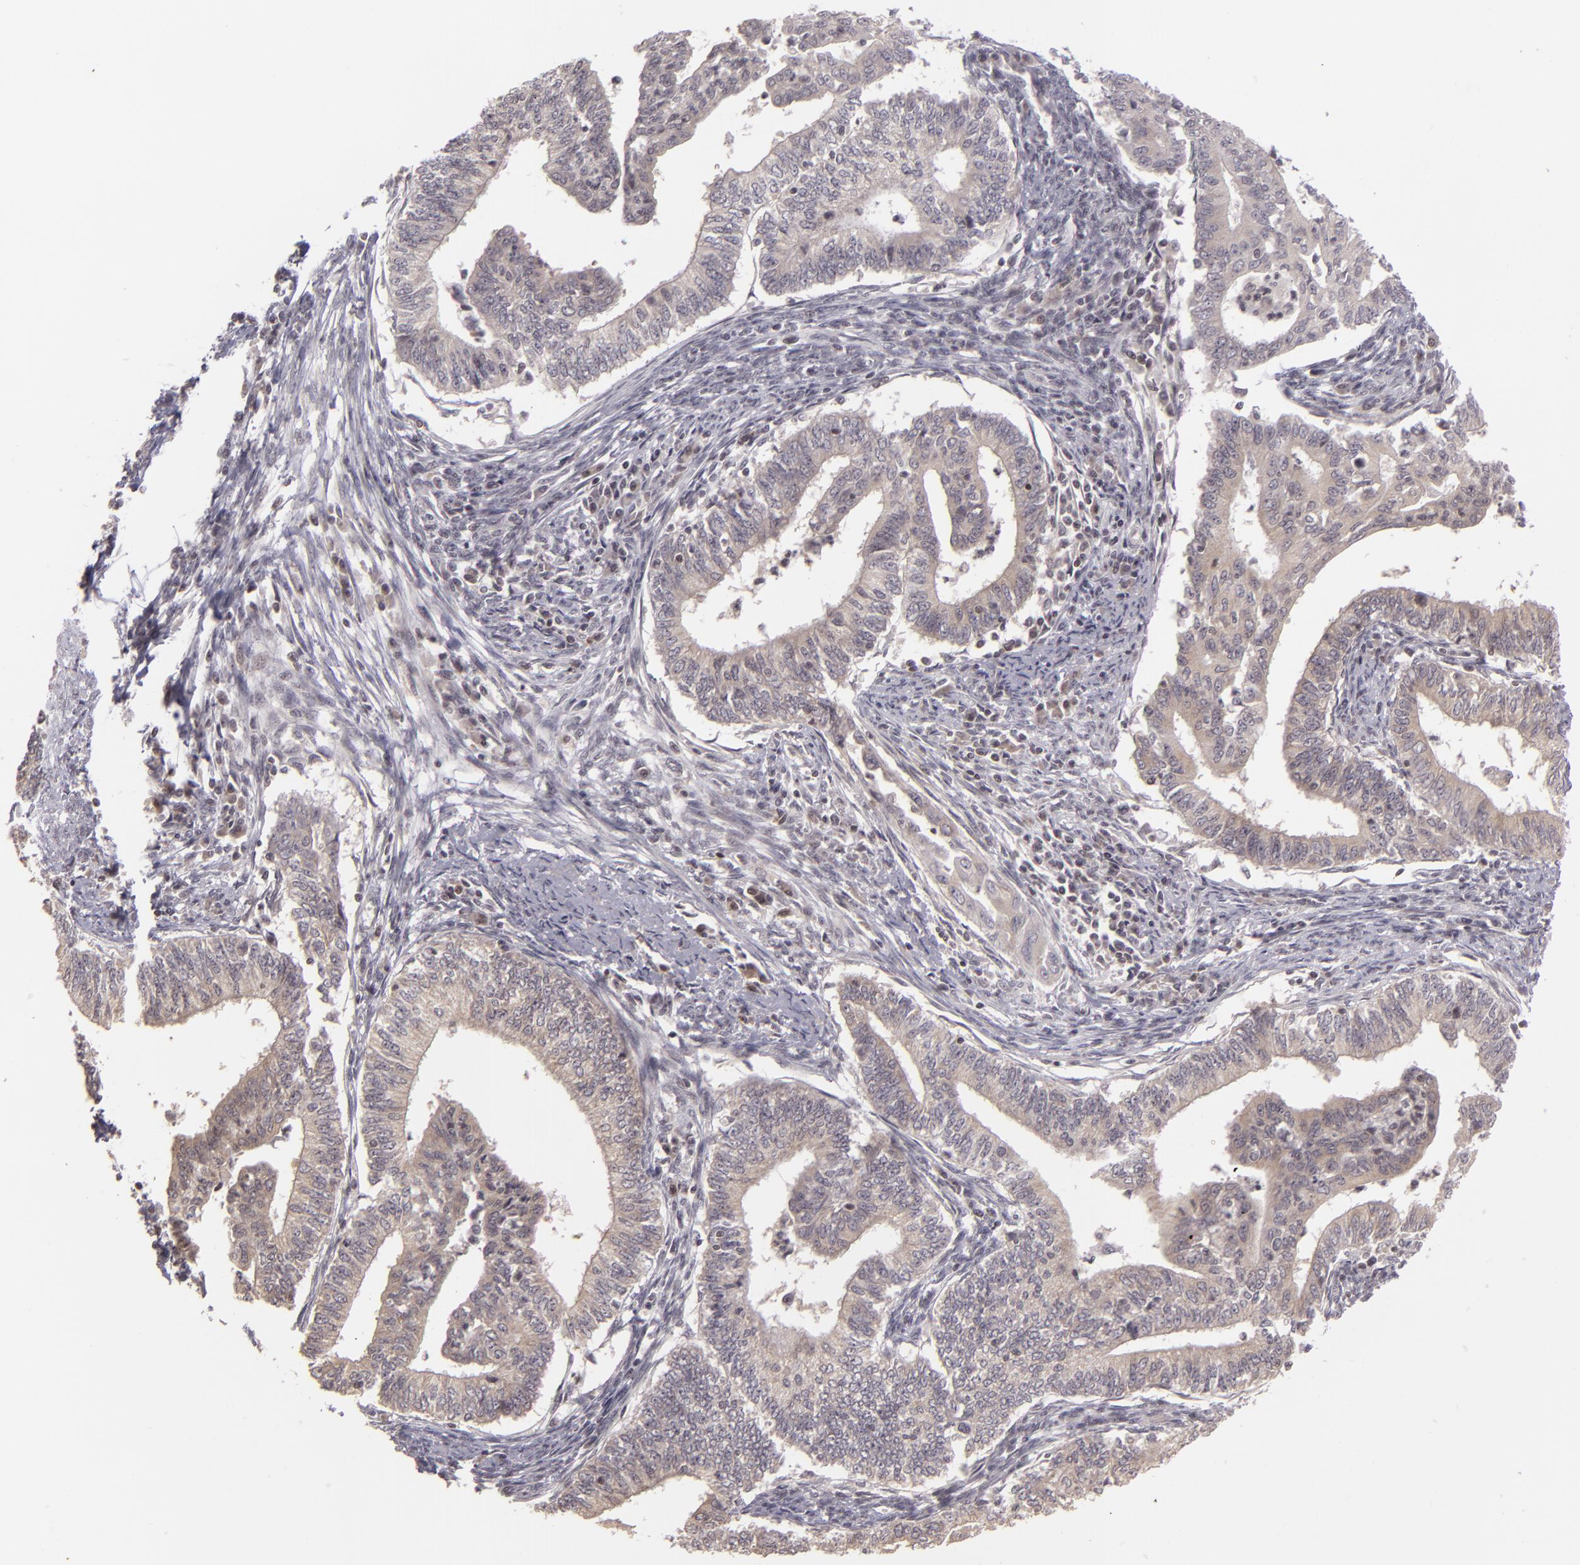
{"staining": {"intensity": "negative", "quantity": "none", "location": "none"}, "tissue": "endometrial cancer", "cell_type": "Tumor cells", "image_type": "cancer", "snomed": [{"axis": "morphology", "description": "Adenocarcinoma, NOS"}, {"axis": "topography", "description": "Endometrium"}], "caption": "Immunohistochemistry (IHC) of human endometrial cancer (adenocarcinoma) displays no positivity in tumor cells.", "gene": "AKAP6", "patient": {"sex": "female", "age": 66}}